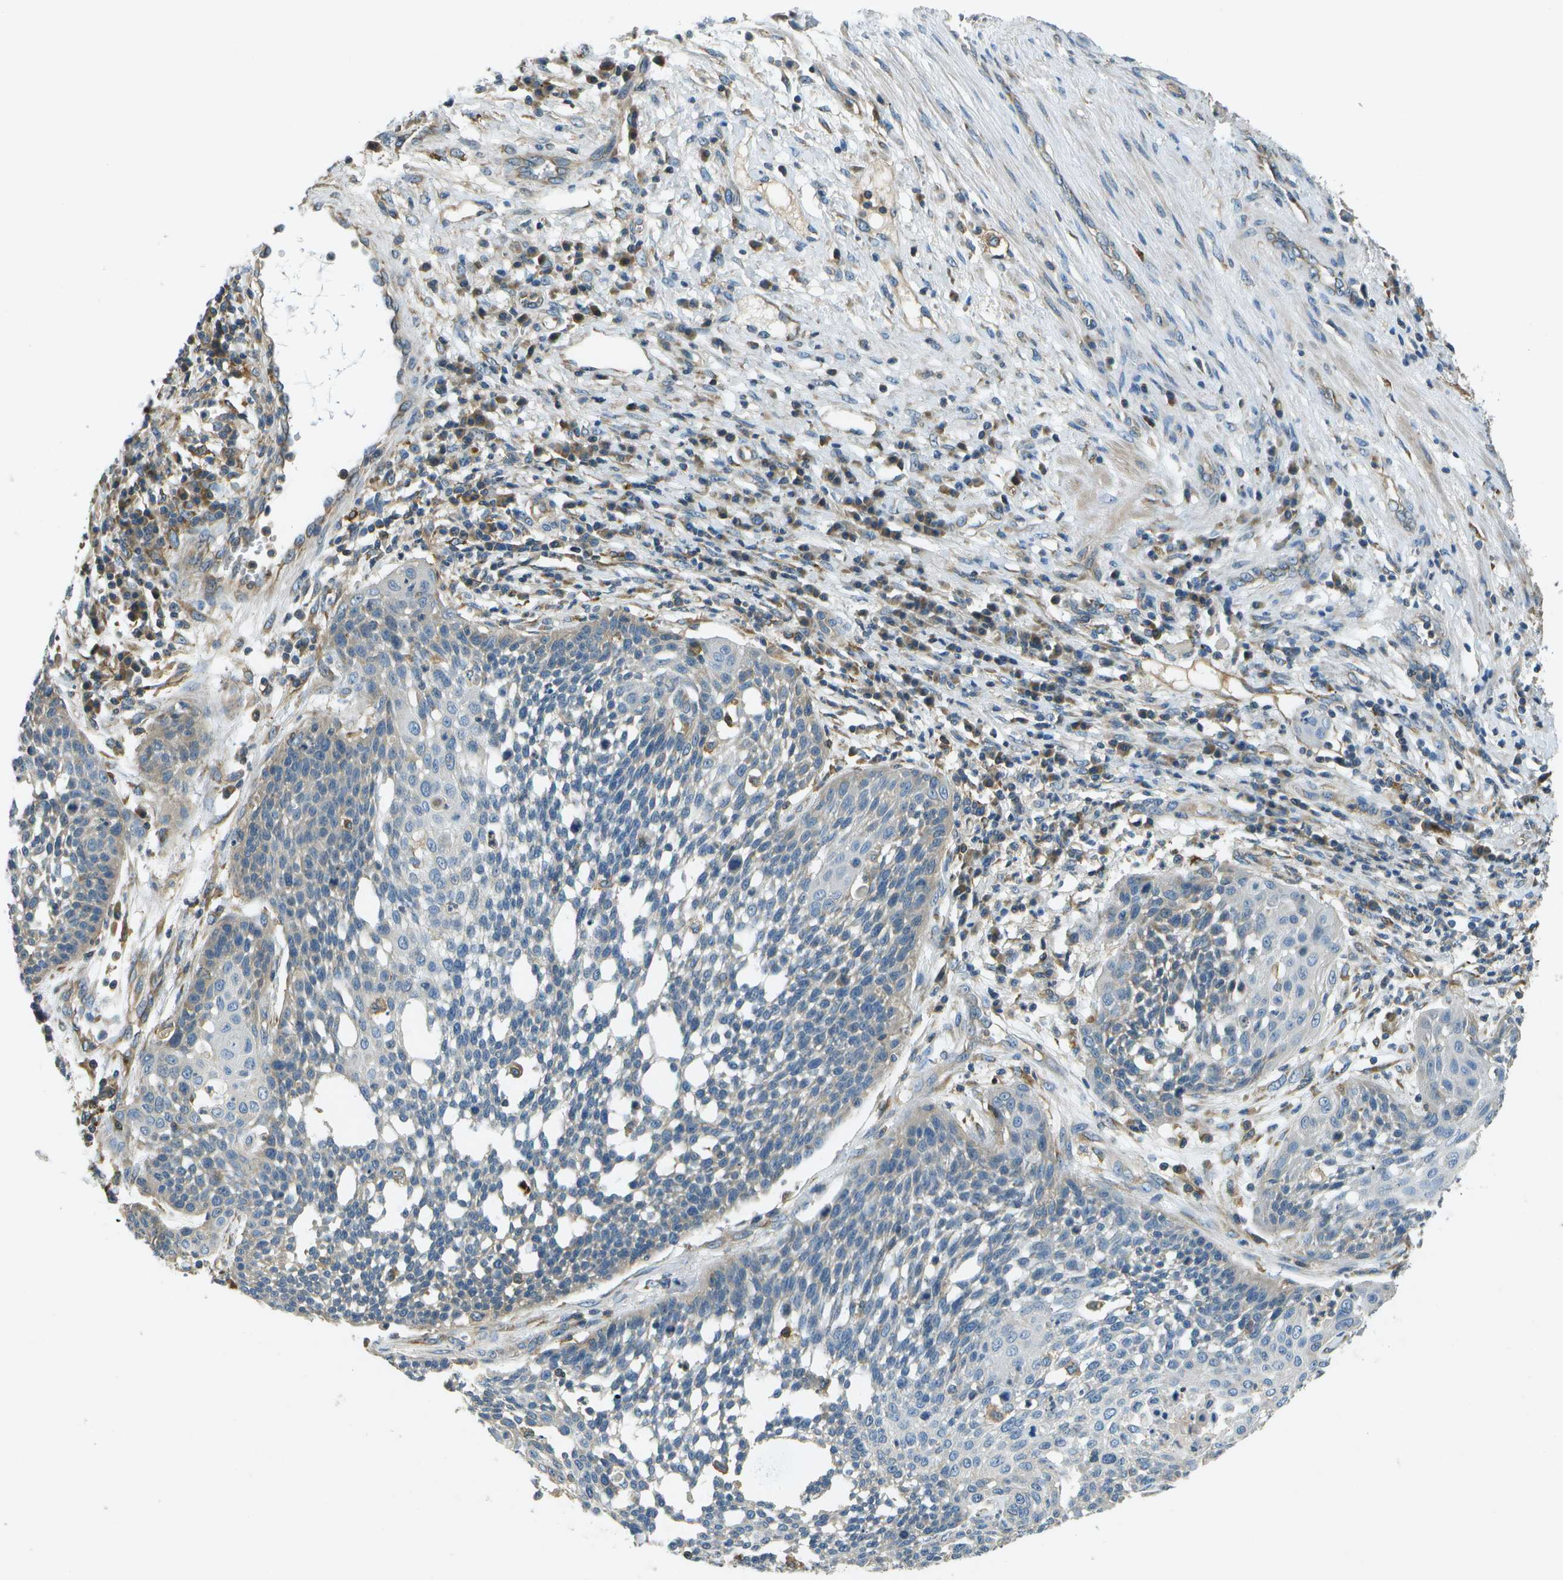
{"staining": {"intensity": "negative", "quantity": "none", "location": "none"}, "tissue": "cervical cancer", "cell_type": "Tumor cells", "image_type": "cancer", "snomed": [{"axis": "morphology", "description": "Squamous cell carcinoma, NOS"}, {"axis": "topography", "description": "Cervix"}], "caption": "DAB (3,3'-diaminobenzidine) immunohistochemical staining of human cervical cancer exhibits no significant expression in tumor cells.", "gene": "SAMSN1", "patient": {"sex": "female", "age": 34}}